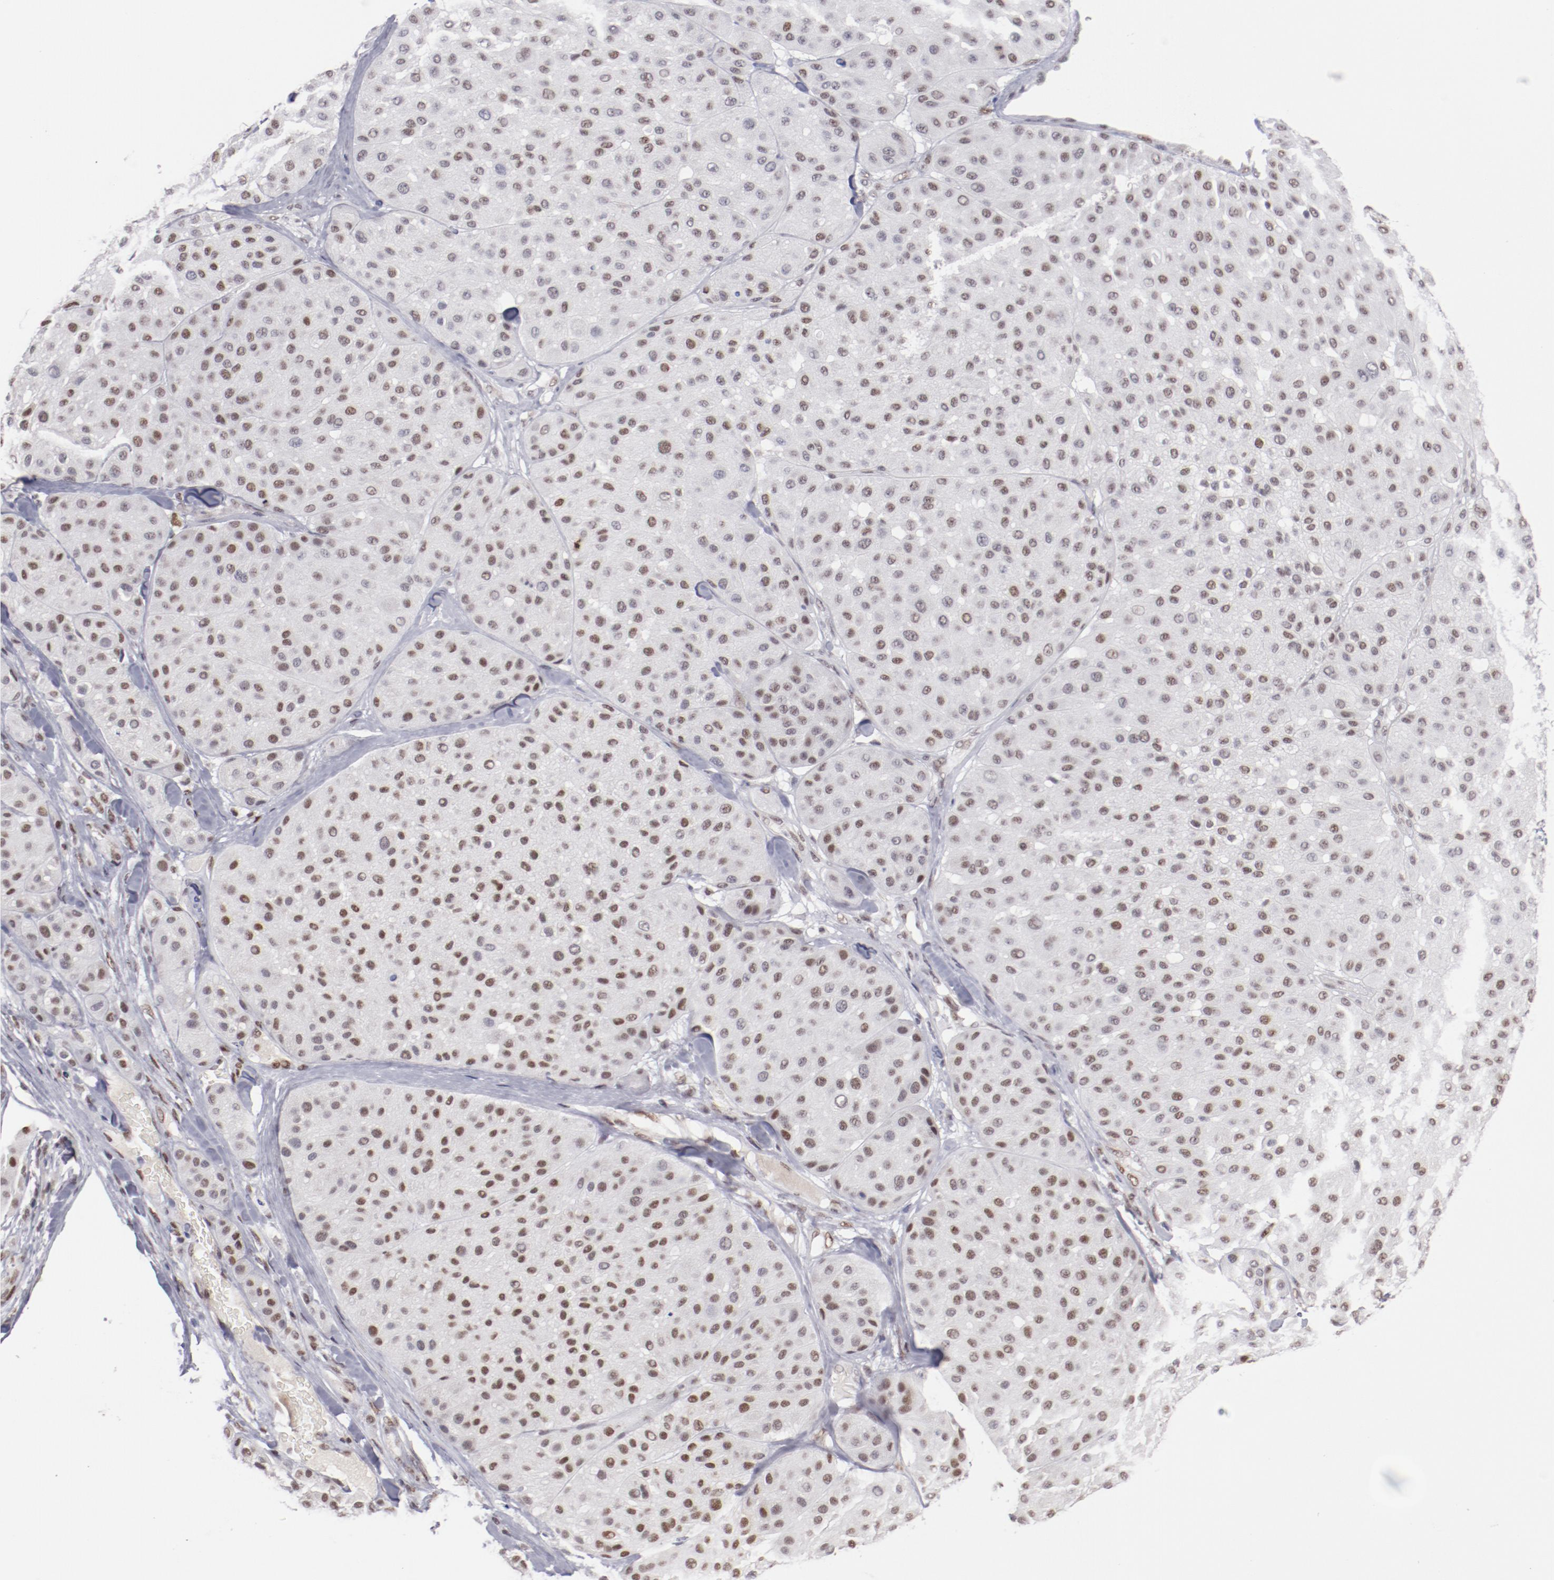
{"staining": {"intensity": "weak", "quantity": "25%-75%", "location": "nuclear"}, "tissue": "melanoma", "cell_type": "Tumor cells", "image_type": "cancer", "snomed": [{"axis": "morphology", "description": "Normal tissue, NOS"}, {"axis": "morphology", "description": "Malignant melanoma, Metastatic site"}, {"axis": "topography", "description": "Skin"}], "caption": "Malignant melanoma (metastatic site) was stained to show a protein in brown. There is low levels of weak nuclear expression in about 25%-75% of tumor cells. (DAB (3,3'-diaminobenzidine) = brown stain, brightfield microscopy at high magnification).", "gene": "TFAP4", "patient": {"sex": "male", "age": 41}}